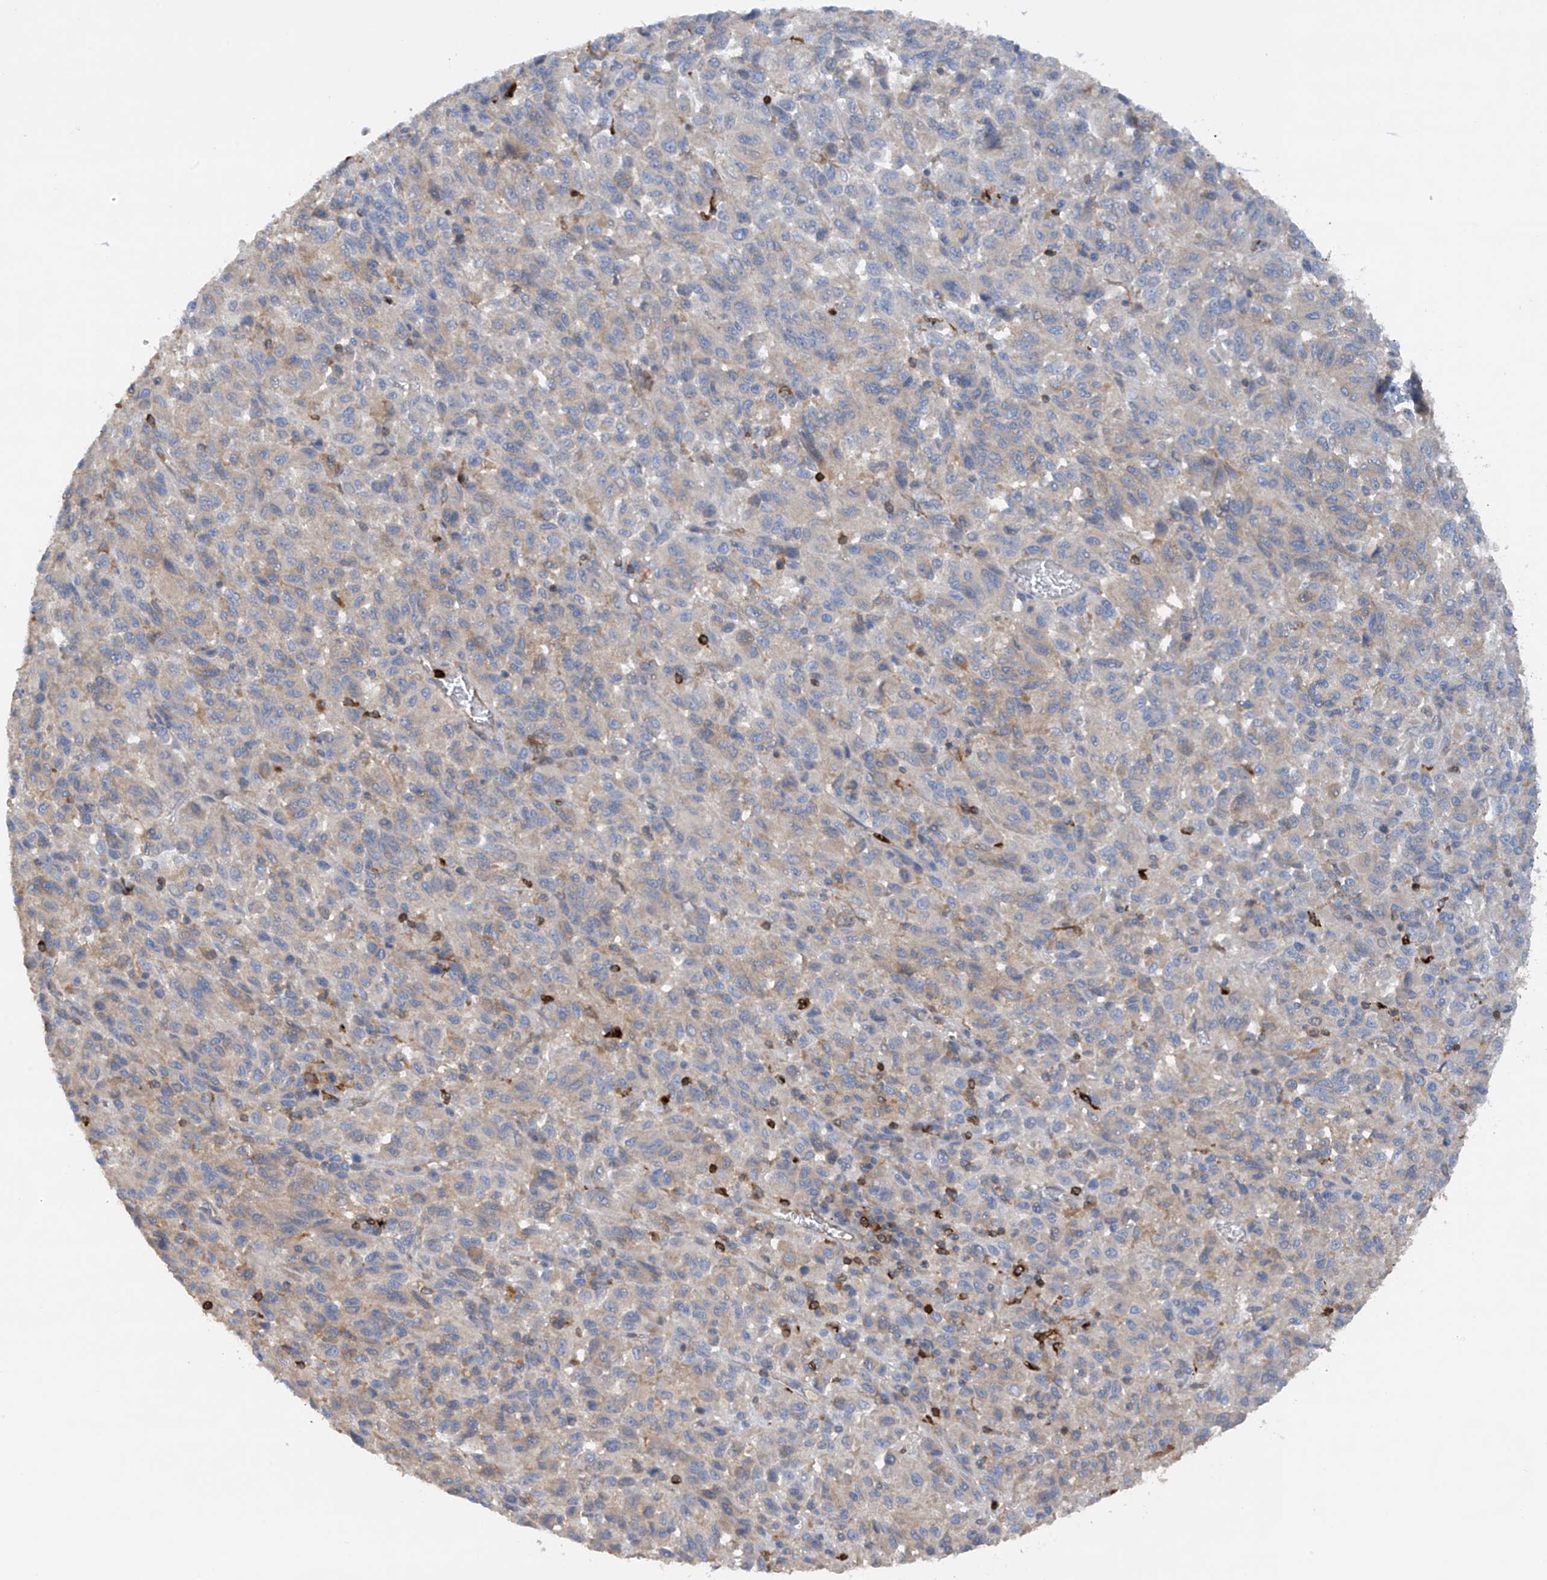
{"staining": {"intensity": "negative", "quantity": "none", "location": "none"}, "tissue": "melanoma", "cell_type": "Tumor cells", "image_type": "cancer", "snomed": [{"axis": "morphology", "description": "Malignant melanoma, Metastatic site"}, {"axis": "topography", "description": "Lung"}], "caption": "Tumor cells show no significant protein expression in malignant melanoma (metastatic site). (Brightfield microscopy of DAB (3,3'-diaminobenzidine) immunohistochemistry (IHC) at high magnification).", "gene": "PHACTR2", "patient": {"sex": "male", "age": 64}}